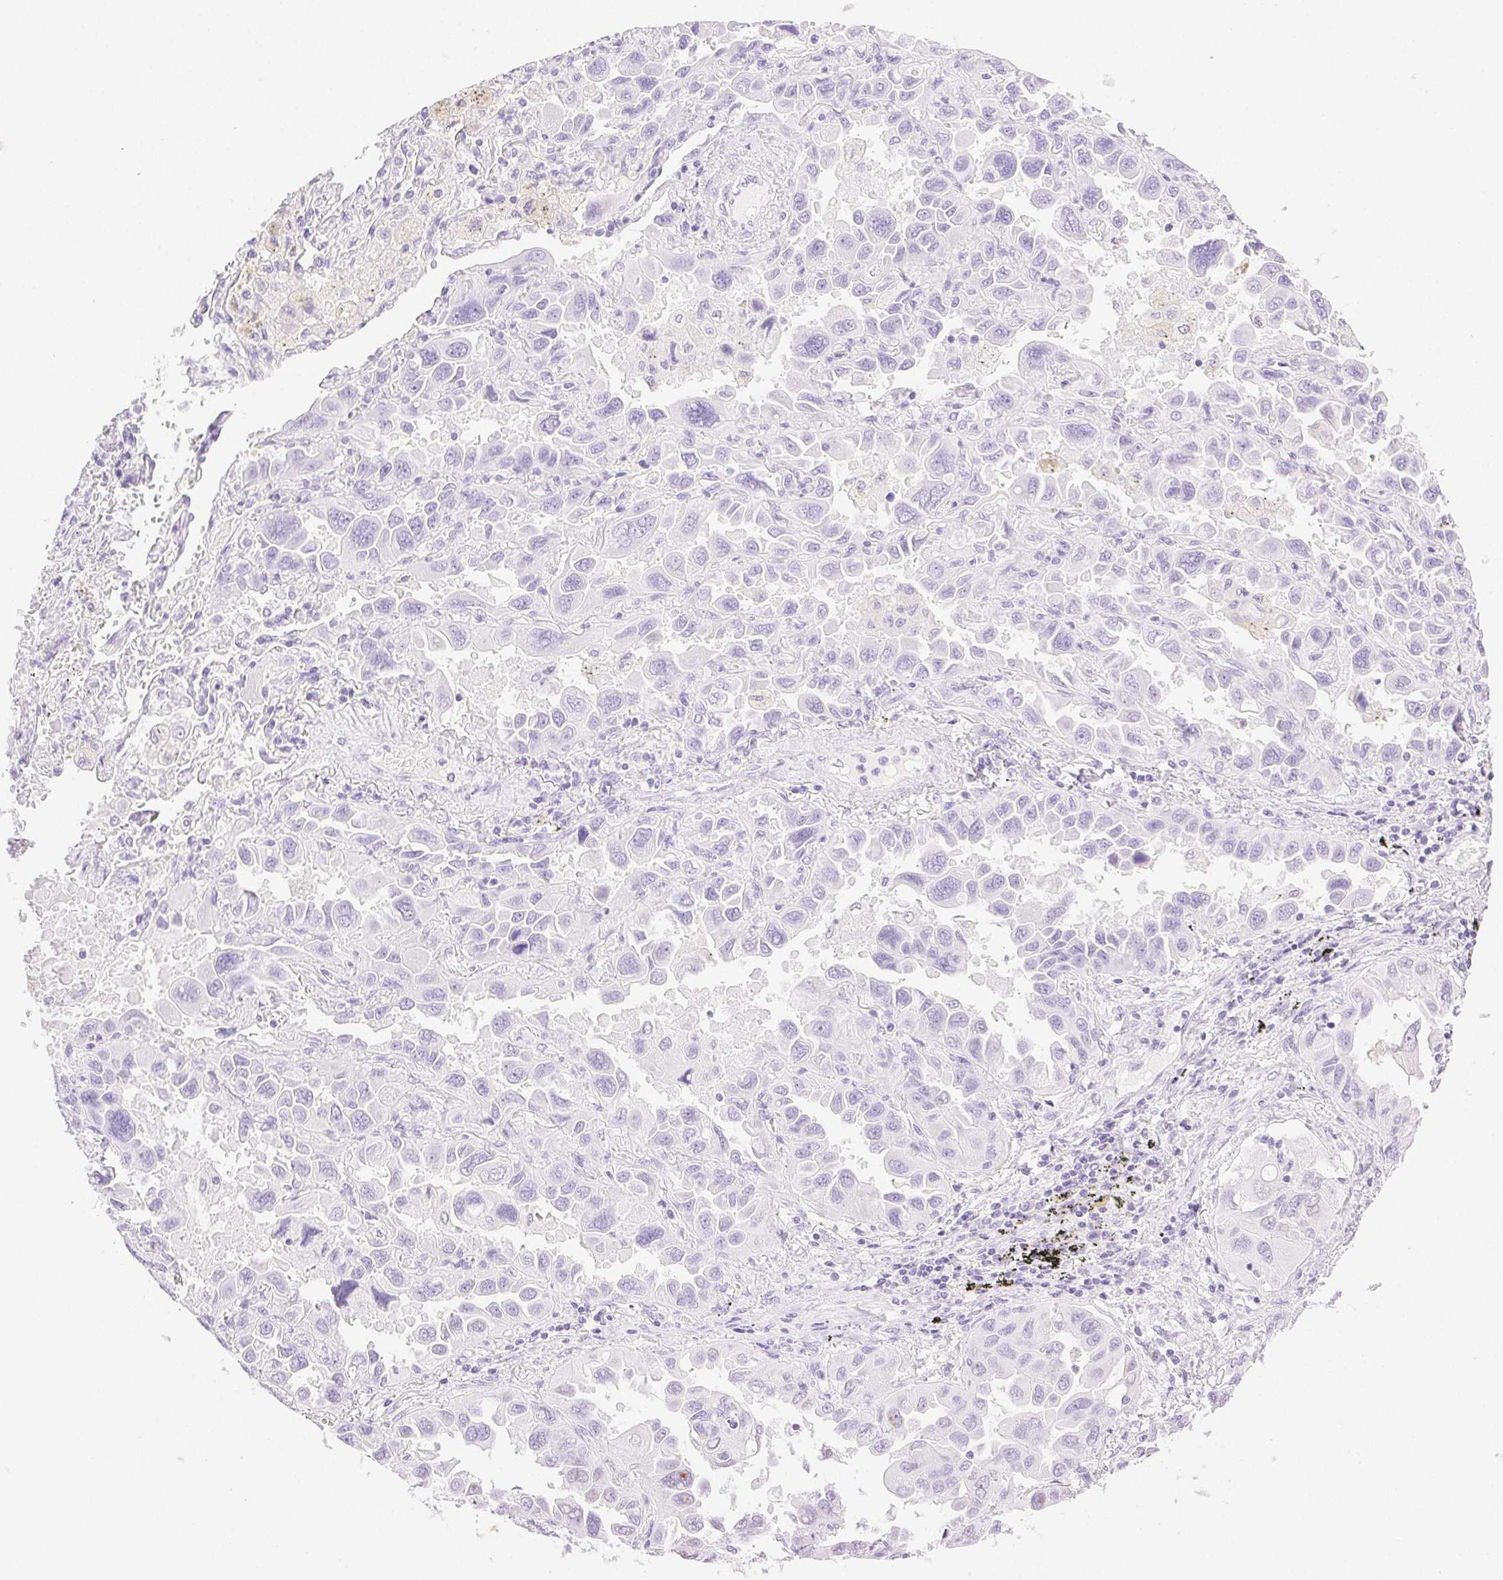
{"staining": {"intensity": "negative", "quantity": "none", "location": "none"}, "tissue": "lung cancer", "cell_type": "Tumor cells", "image_type": "cancer", "snomed": [{"axis": "morphology", "description": "Adenocarcinoma, NOS"}, {"axis": "topography", "description": "Lung"}], "caption": "This is an immunohistochemistry photomicrograph of lung cancer (adenocarcinoma). There is no positivity in tumor cells.", "gene": "SPACA4", "patient": {"sex": "male", "age": 64}}